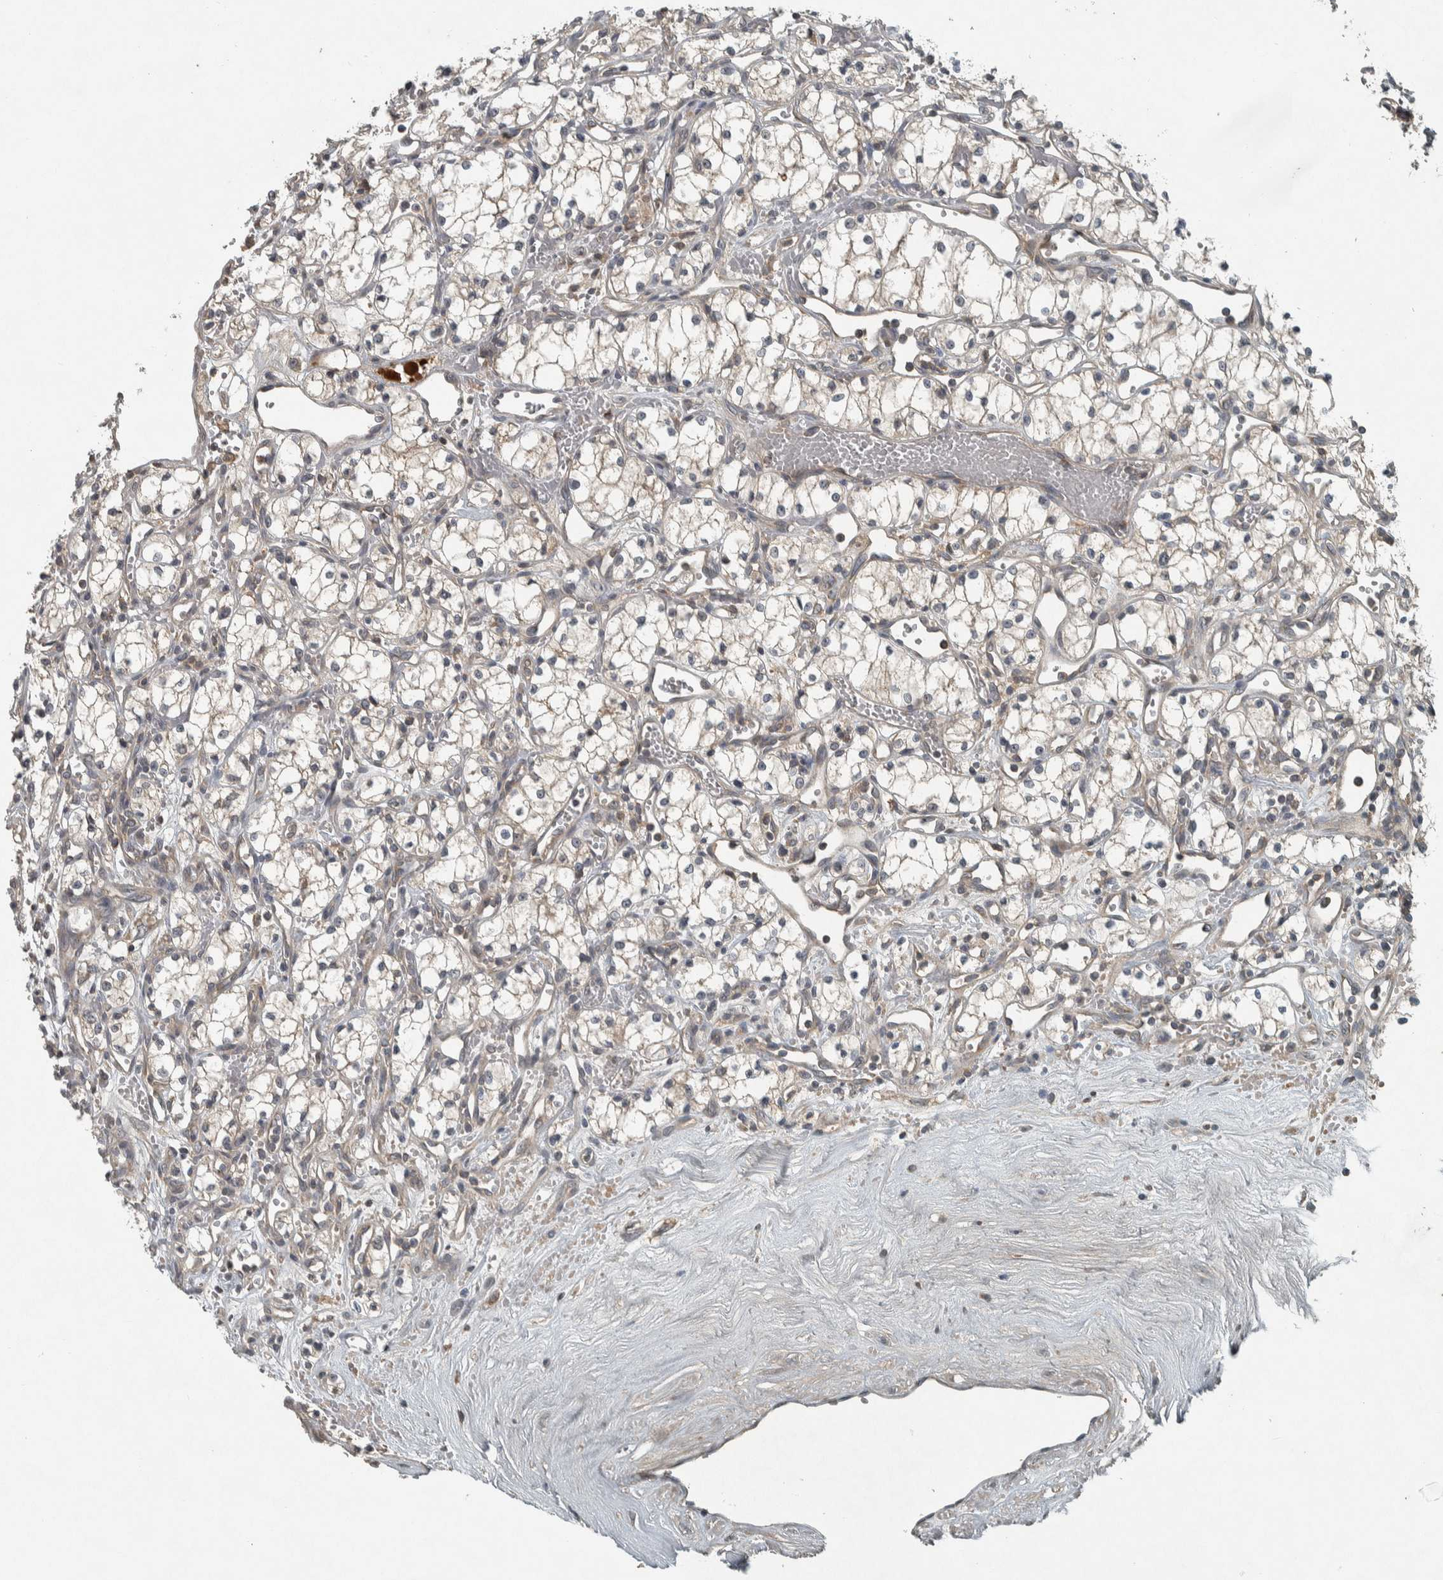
{"staining": {"intensity": "weak", "quantity": "<25%", "location": "cytoplasmic/membranous"}, "tissue": "renal cancer", "cell_type": "Tumor cells", "image_type": "cancer", "snomed": [{"axis": "morphology", "description": "Adenocarcinoma, NOS"}, {"axis": "topography", "description": "Kidney"}], "caption": "A high-resolution micrograph shows immunohistochemistry staining of renal adenocarcinoma, which displays no significant positivity in tumor cells.", "gene": "CLCN2", "patient": {"sex": "male", "age": 59}}